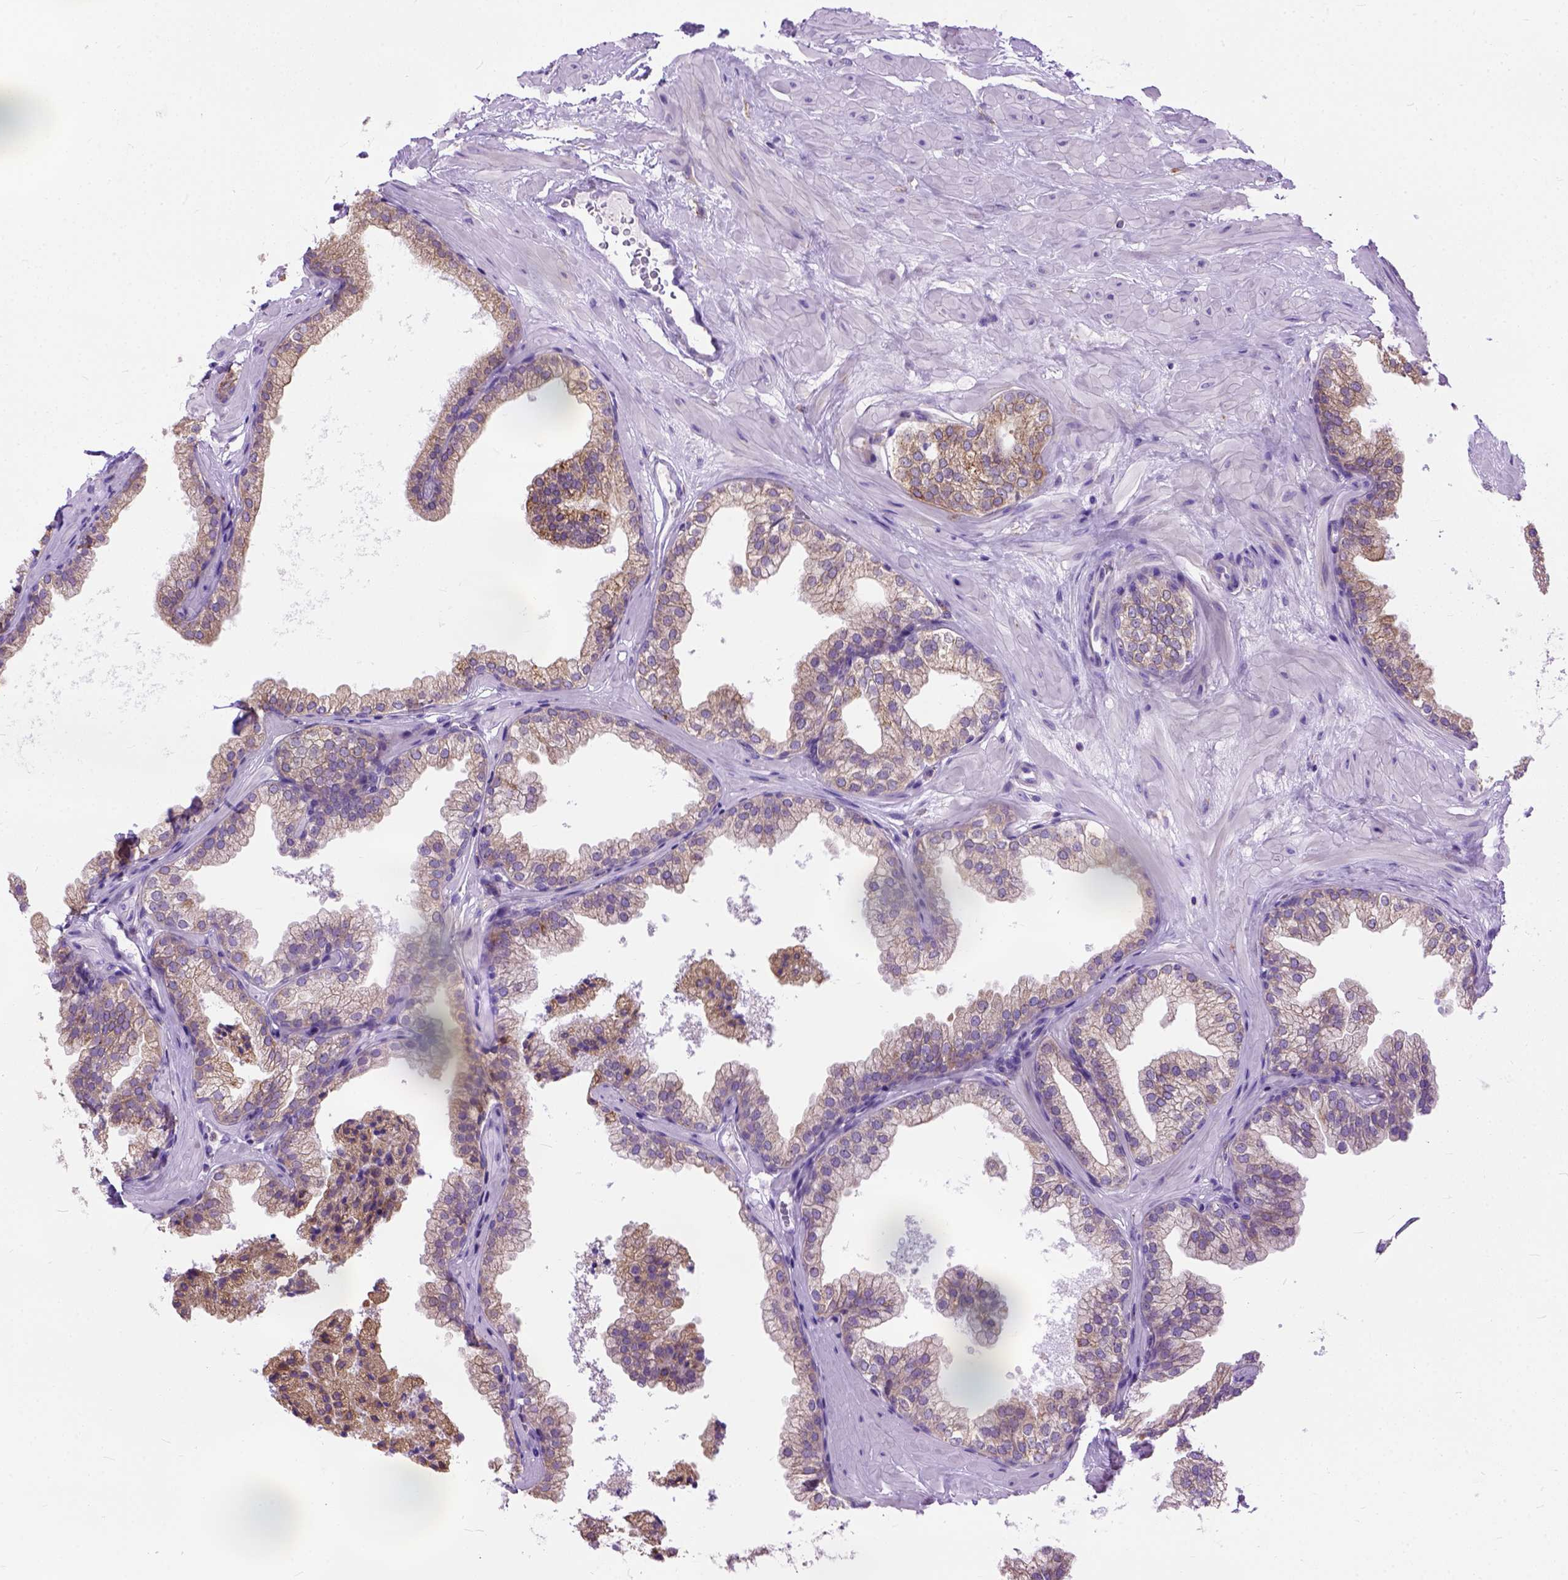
{"staining": {"intensity": "moderate", "quantity": "25%-75%", "location": "cytoplasmic/membranous"}, "tissue": "prostate", "cell_type": "Glandular cells", "image_type": "normal", "snomed": [{"axis": "morphology", "description": "Normal tissue, NOS"}, {"axis": "topography", "description": "Prostate"}], "caption": "IHC micrograph of normal human prostate stained for a protein (brown), which reveals medium levels of moderate cytoplasmic/membranous staining in about 25%-75% of glandular cells.", "gene": "PLK4", "patient": {"sex": "male", "age": 37}}